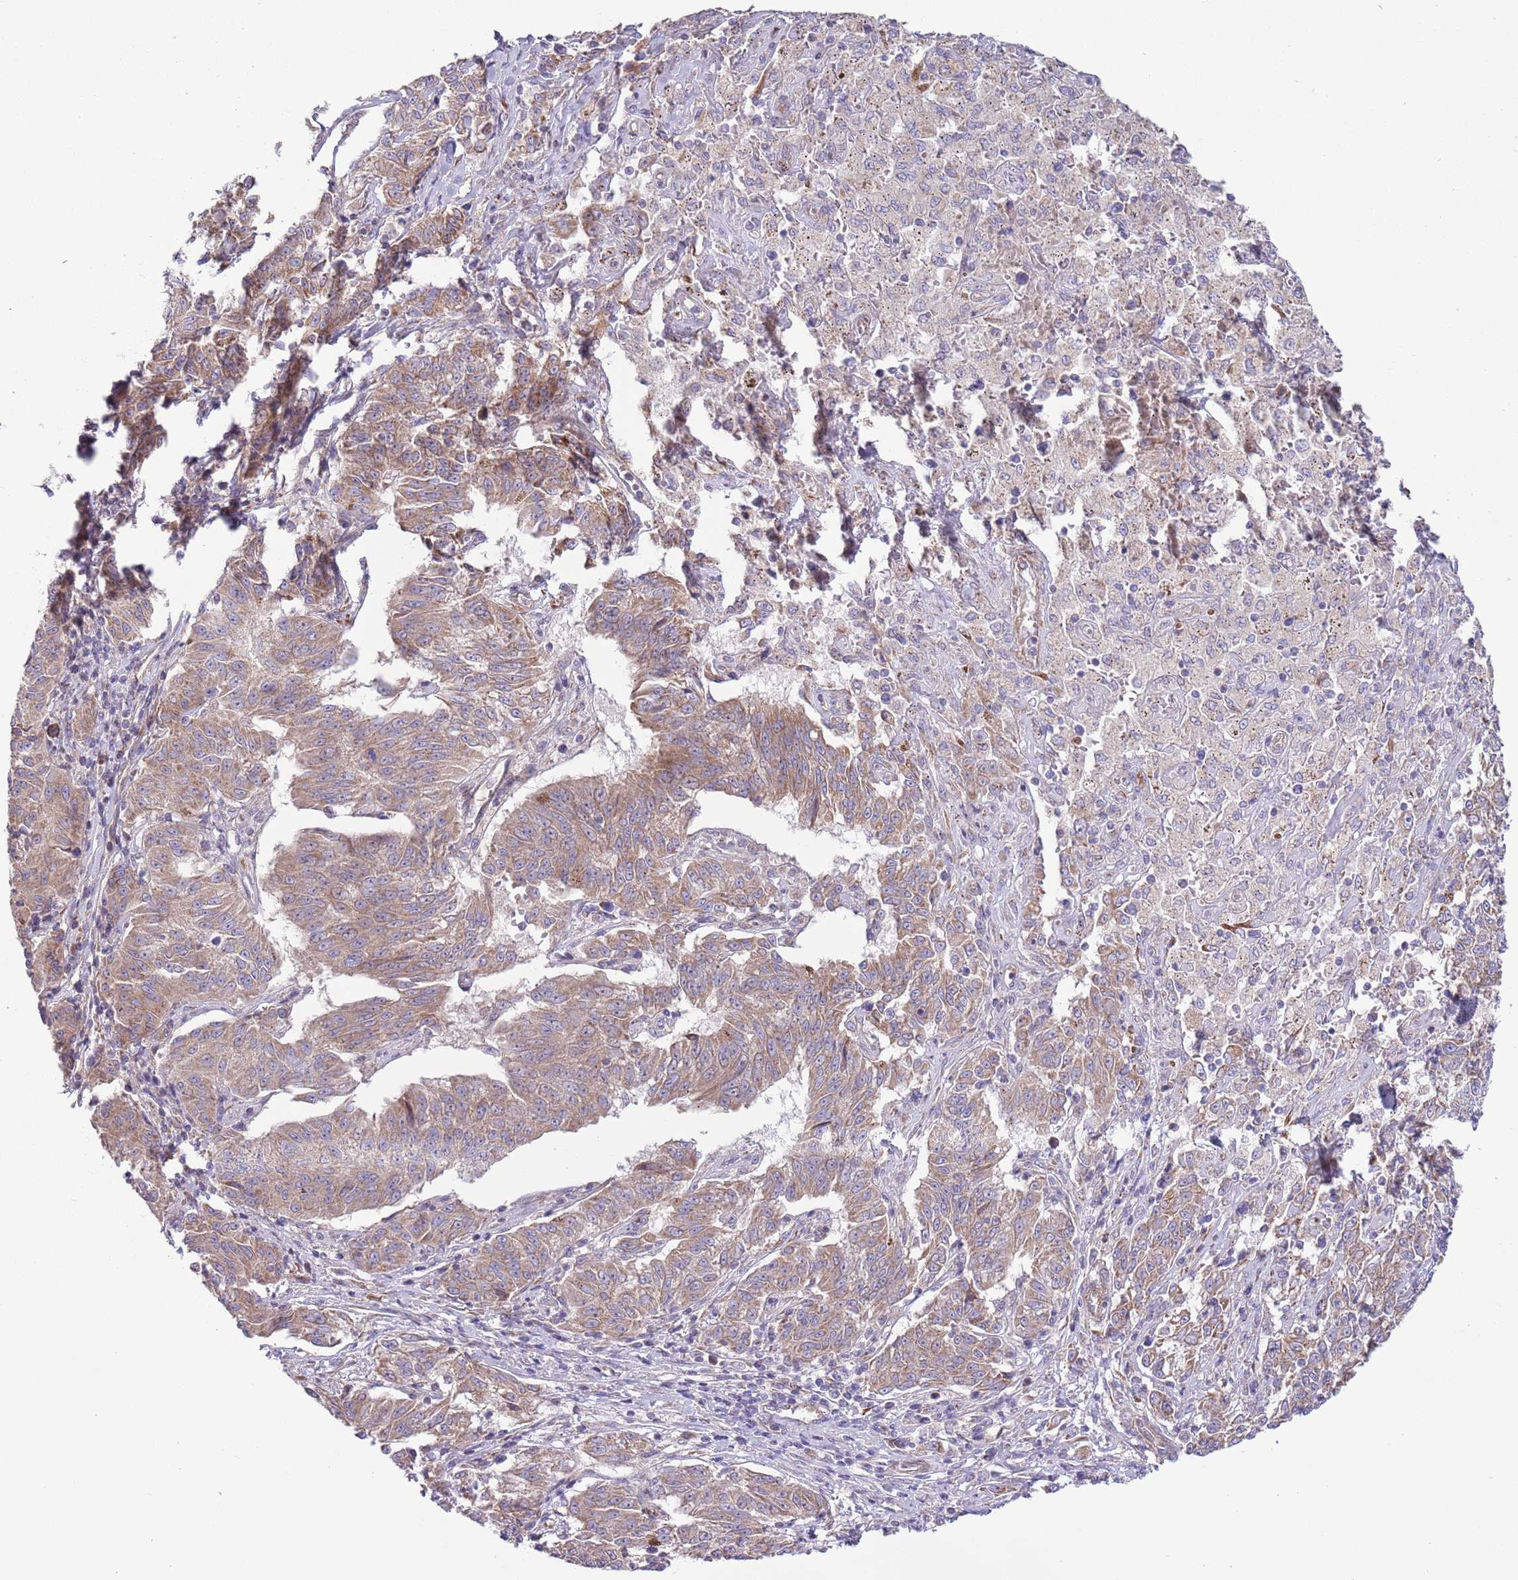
{"staining": {"intensity": "moderate", "quantity": ">75%", "location": "cytoplasmic/membranous"}, "tissue": "melanoma", "cell_type": "Tumor cells", "image_type": "cancer", "snomed": [{"axis": "morphology", "description": "Malignant melanoma, NOS"}, {"axis": "topography", "description": "Skin"}], "caption": "A brown stain labels moderate cytoplasmic/membranous expression of a protein in human melanoma tumor cells.", "gene": "TOMM5", "patient": {"sex": "female", "age": 72}}